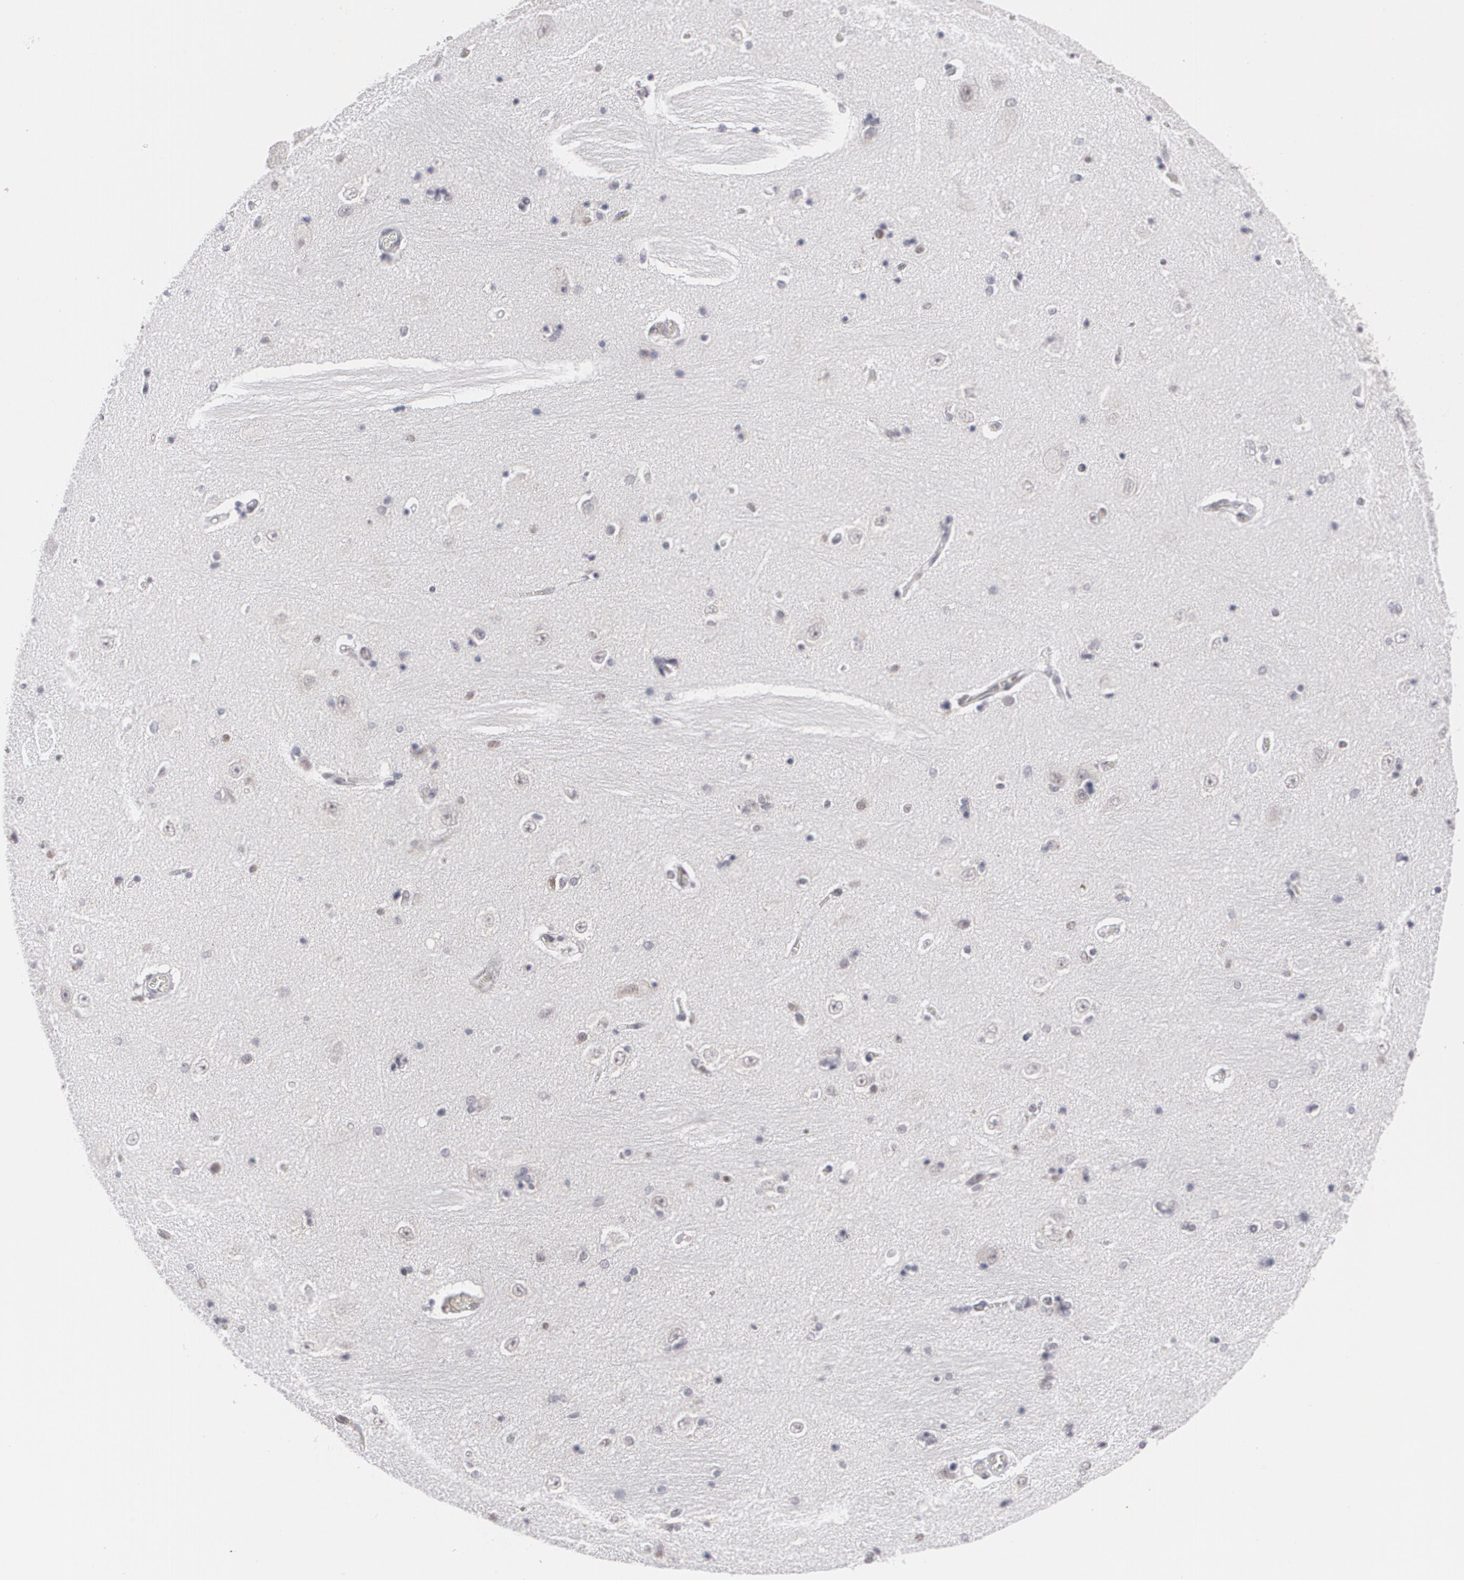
{"staining": {"intensity": "weak", "quantity": "<25%", "location": "nuclear"}, "tissue": "hippocampus", "cell_type": "Neuronal cells", "image_type": "normal", "snomed": [{"axis": "morphology", "description": "Normal tissue, NOS"}, {"axis": "topography", "description": "Hippocampus"}], "caption": "Immunohistochemistry of unremarkable human hippocampus demonstrates no positivity in neuronal cells. (DAB IHC visualized using brightfield microscopy, high magnification).", "gene": "MCL1", "patient": {"sex": "female", "age": 54}}